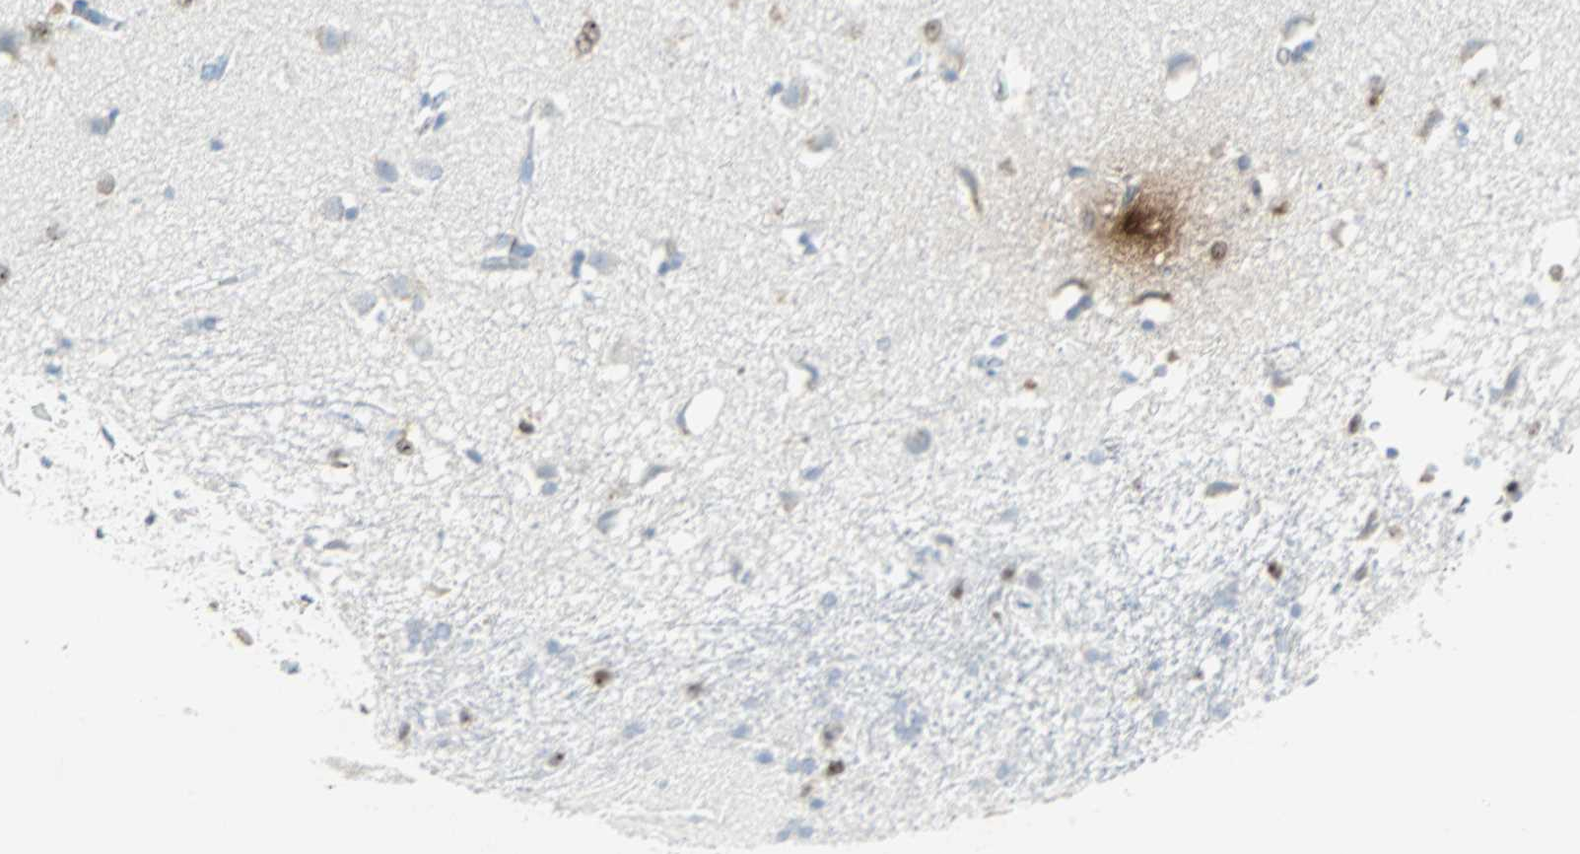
{"staining": {"intensity": "moderate", "quantity": "<25%", "location": "nuclear"}, "tissue": "caudate", "cell_type": "Glial cells", "image_type": "normal", "snomed": [{"axis": "morphology", "description": "Normal tissue, NOS"}, {"axis": "topography", "description": "Lateral ventricle wall"}], "caption": "Protein expression analysis of unremarkable caudate exhibits moderate nuclear expression in about <25% of glial cells. The staining was performed using DAB (3,3'-diaminobenzidine) to visualize the protein expression in brown, while the nuclei were stained in blue with hematoxylin (Magnification: 20x).", "gene": "IL33", "patient": {"sex": "female", "age": 19}}